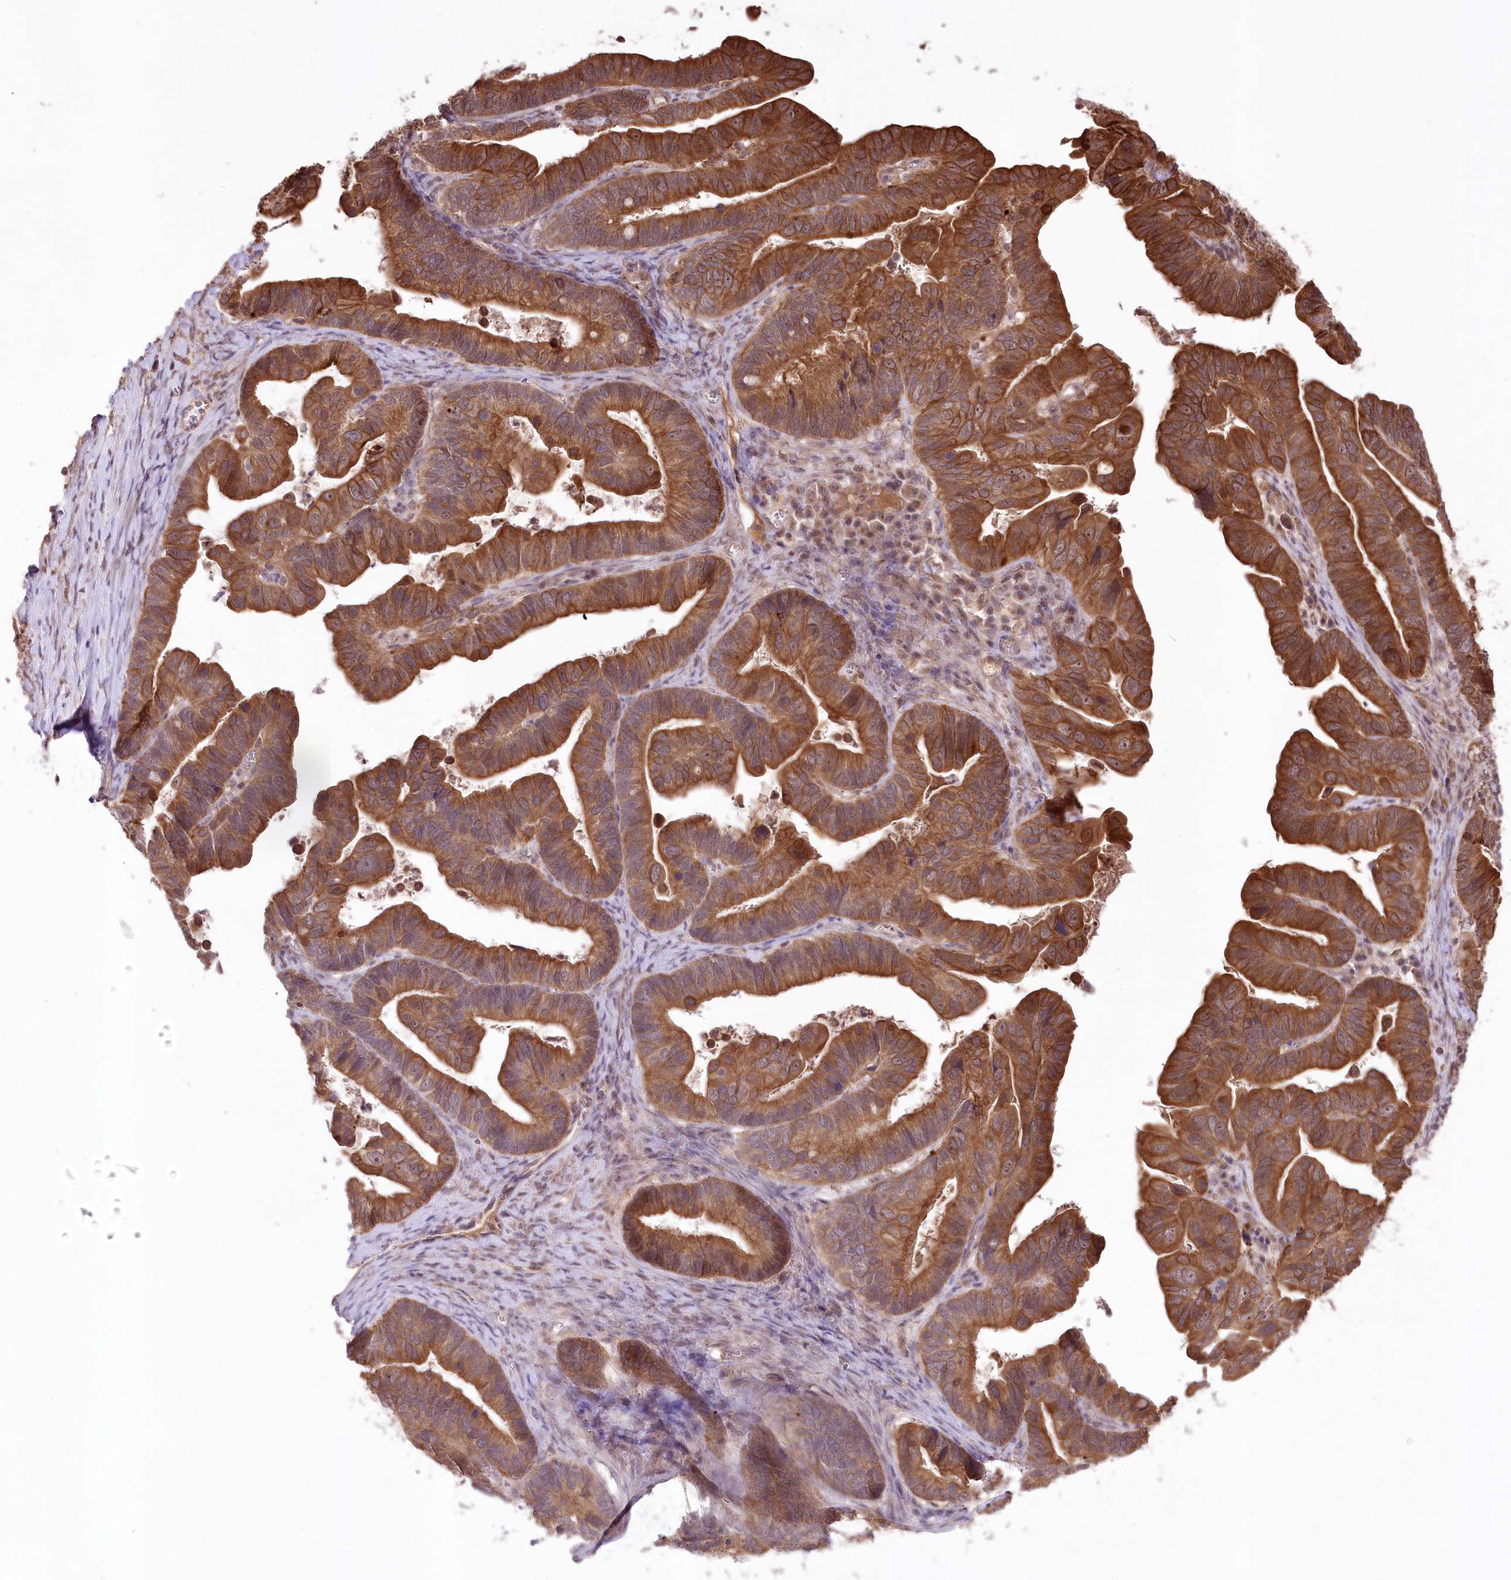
{"staining": {"intensity": "strong", "quantity": ">75%", "location": "cytoplasmic/membranous"}, "tissue": "ovarian cancer", "cell_type": "Tumor cells", "image_type": "cancer", "snomed": [{"axis": "morphology", "description": "Cystadenocarcinoma, serous, NOS"}, {"axis": "topography", "description": "Ovary"}], "caption": "Protein expression analysis of ovarian cancer (serous cystadenocarcinoma) reveals strong cytoplasmic/membranous expression in about >75% of tumor cells.", "gene": "HELT", "patient": {"sex": "female", "age": 56}}